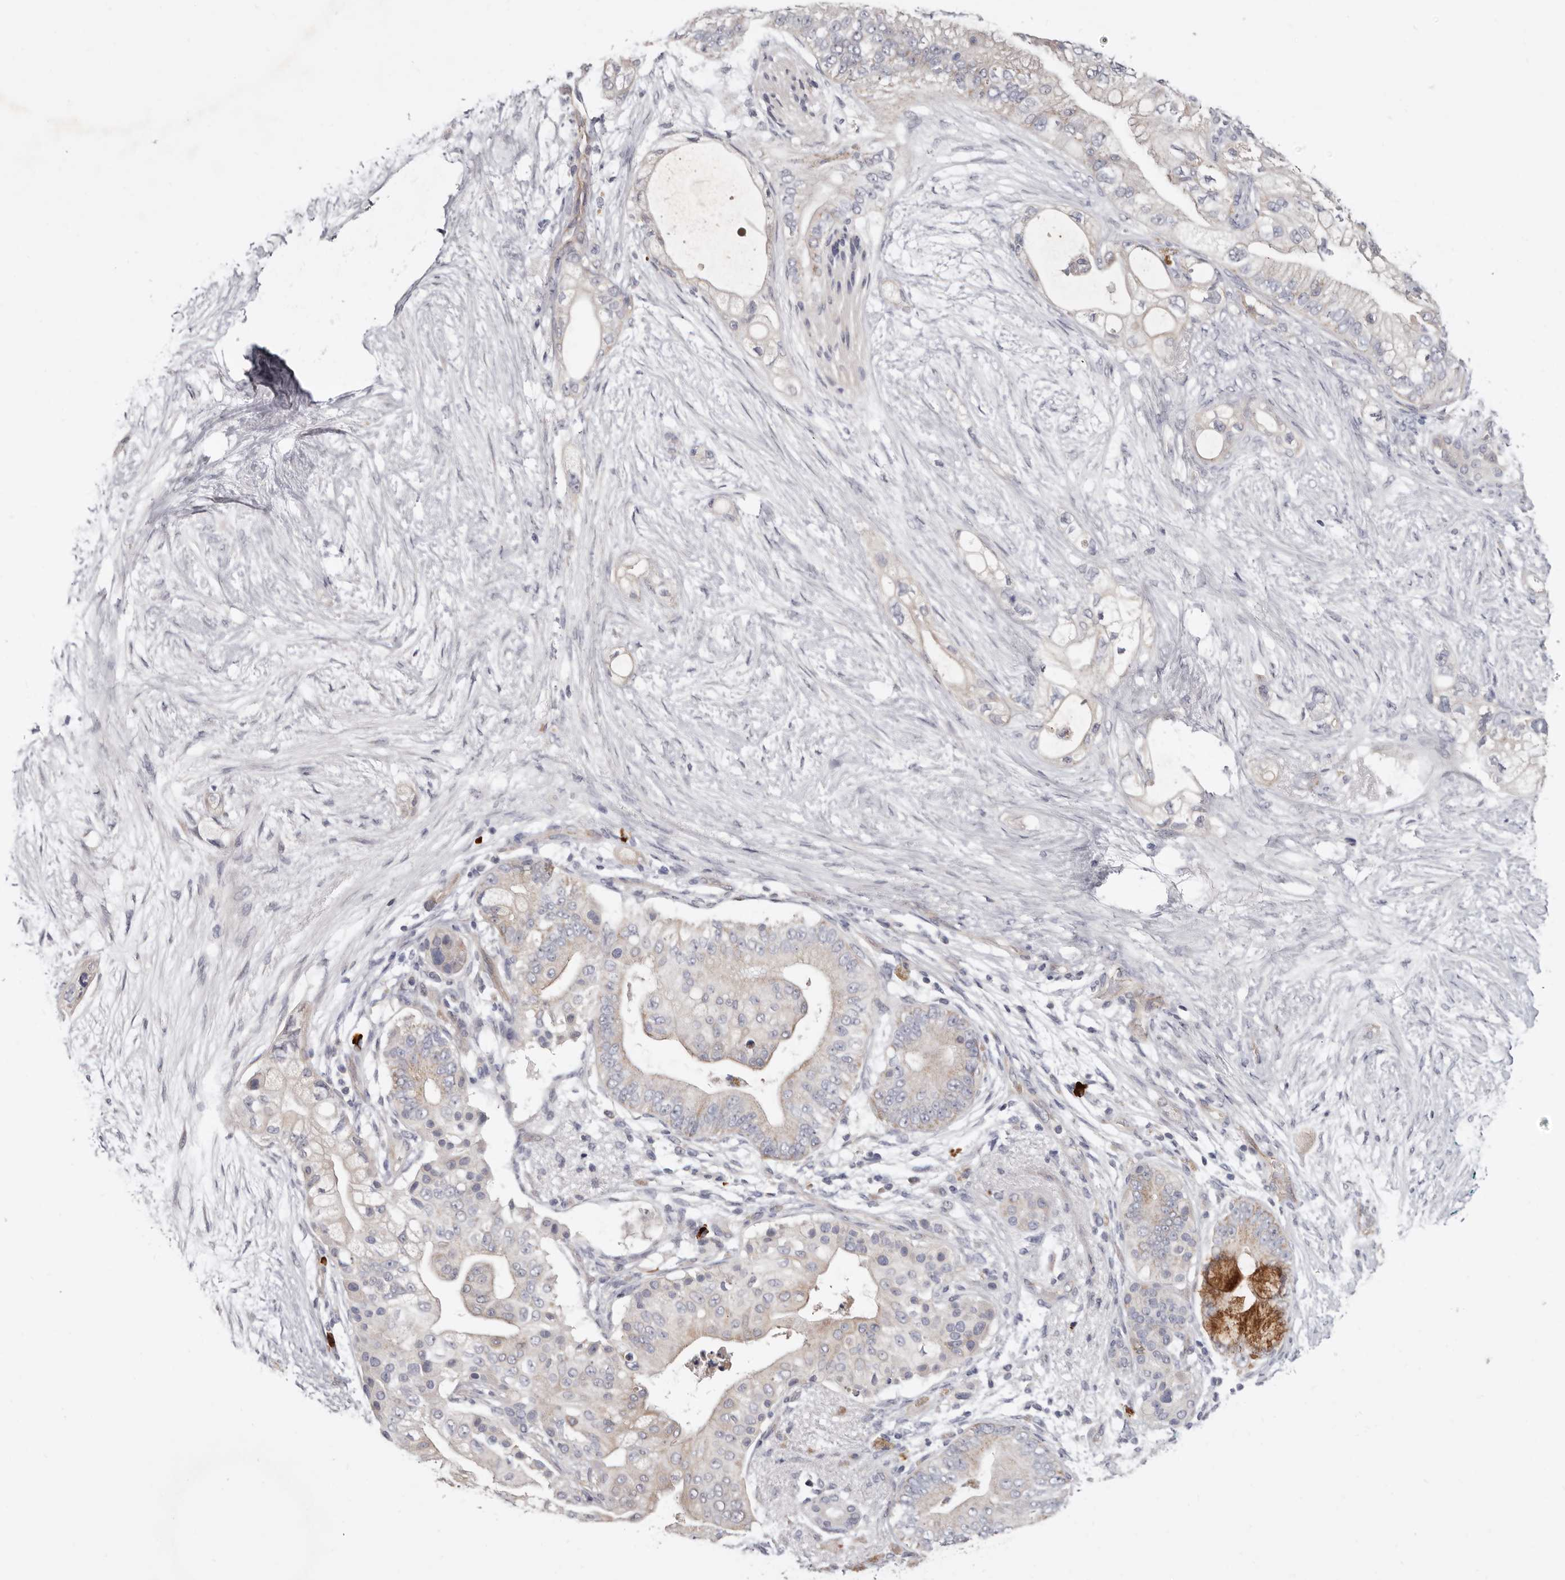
{"staining": {"intensity": "weak", "quantity": "<25%", "location": "cytoplasmic/membranous"}, "tissue": "pancreatic cancer", "cell_type": "Tumor cells", "image_type": "cancer", "snomed": [{"axis": "morphology", "description": "Adenocarcinoma, NOS"}, {"axis": "topography", "description": "Pancreas"}], "caption": "DAB immunohistochemical staining of adenocarcinoma (pancreatic) shows no significant positivity in tumor cells.", "gene": "SPTA1", "patient": {"sex": "male", "age": 53}}